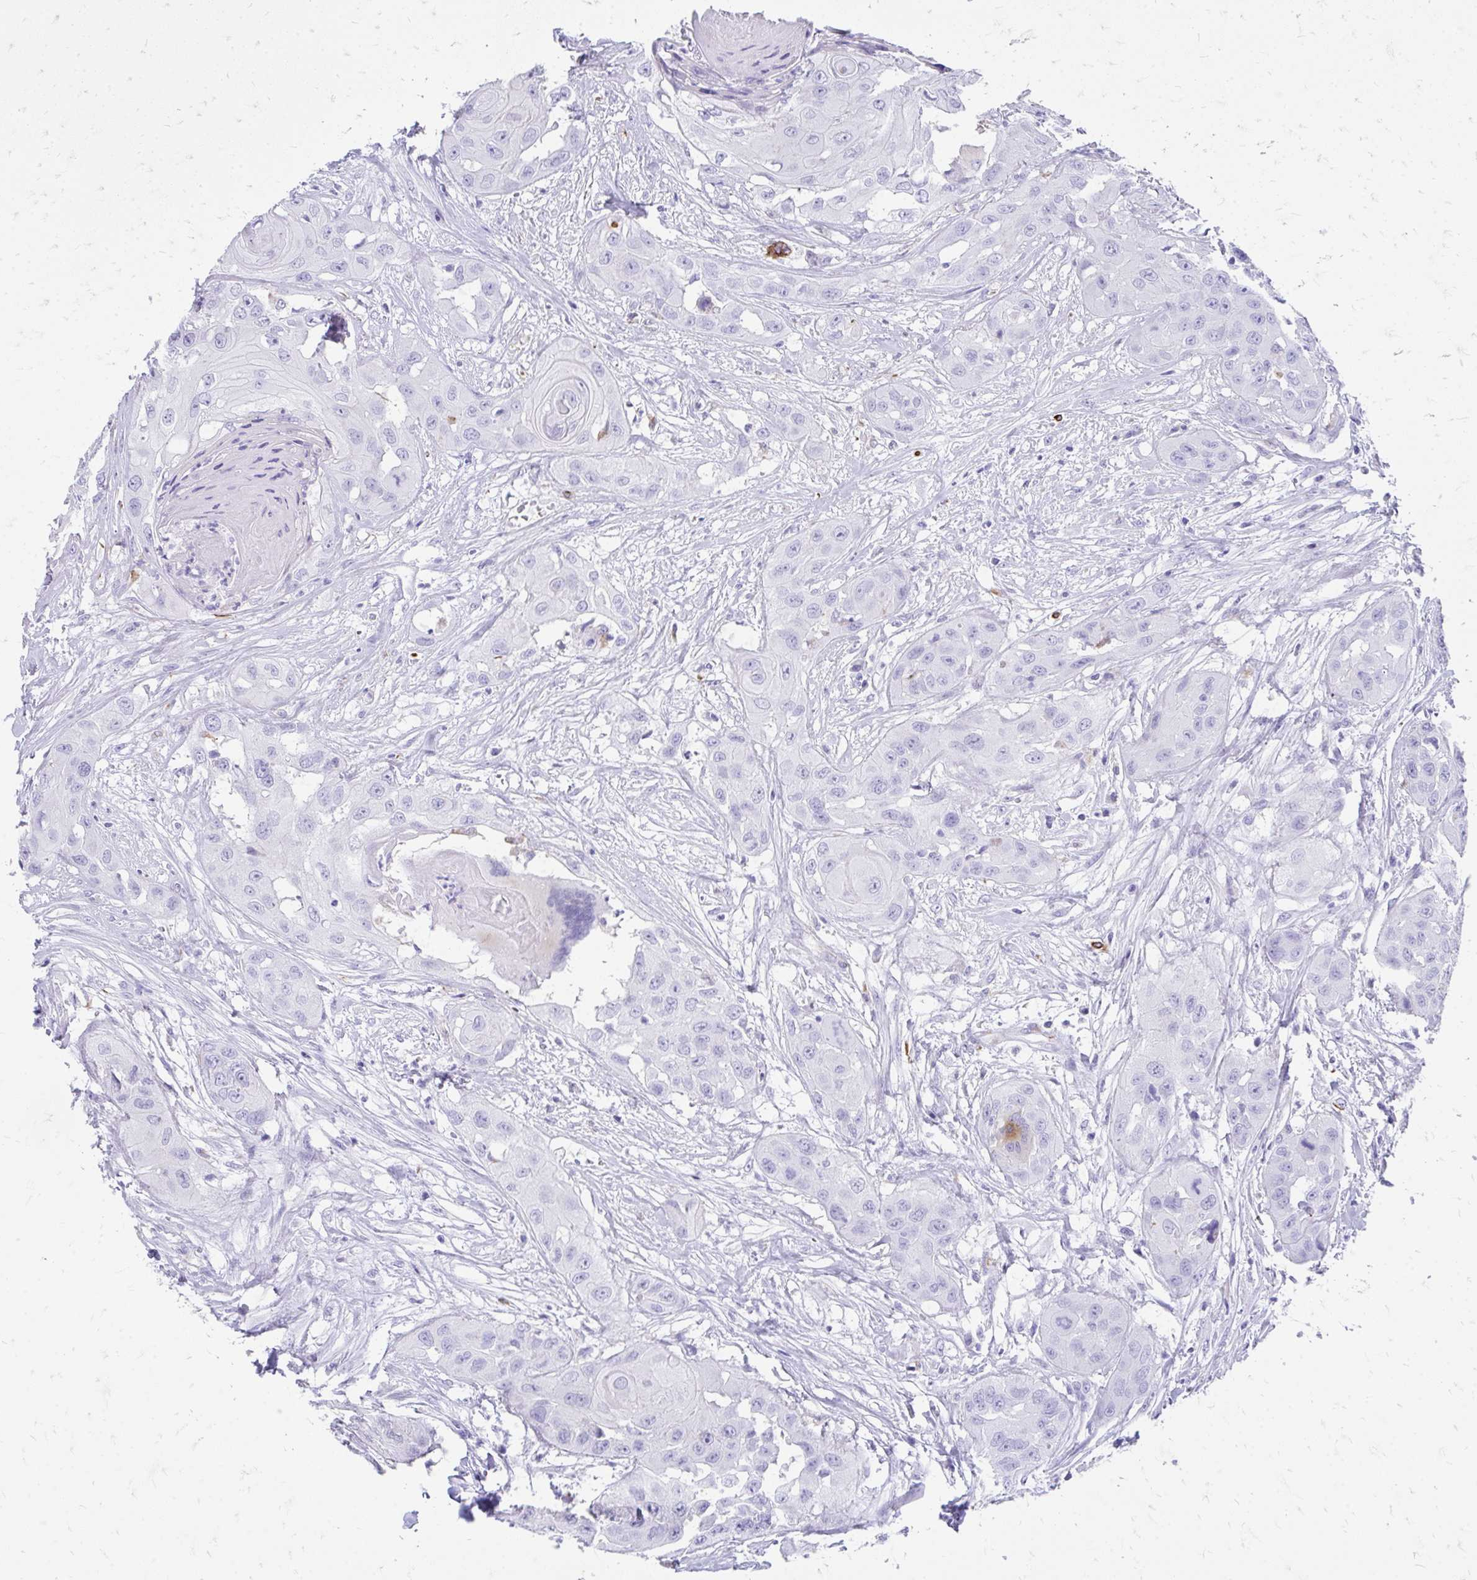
{"staining": {"intensity": "negative", "quantity": "none", "location": "none"}, "tissue": "head and neck cancer", "cell_type": "Tumor cells", "image_type": "cancer", "snomed": [{"axis": "morphology", "description": "Squamous cell carcinoma, NOS"}, {"axis": "topography", "description": "Head-Neck"}], "caption": "This is a micrograph of immunohistochemistry staining of head and neck cancer (squamous cell carcinoma), which shows no expression in tumor cells.", "gene": "ZNF699", "patient": {"sex": "male", "age": 83}}